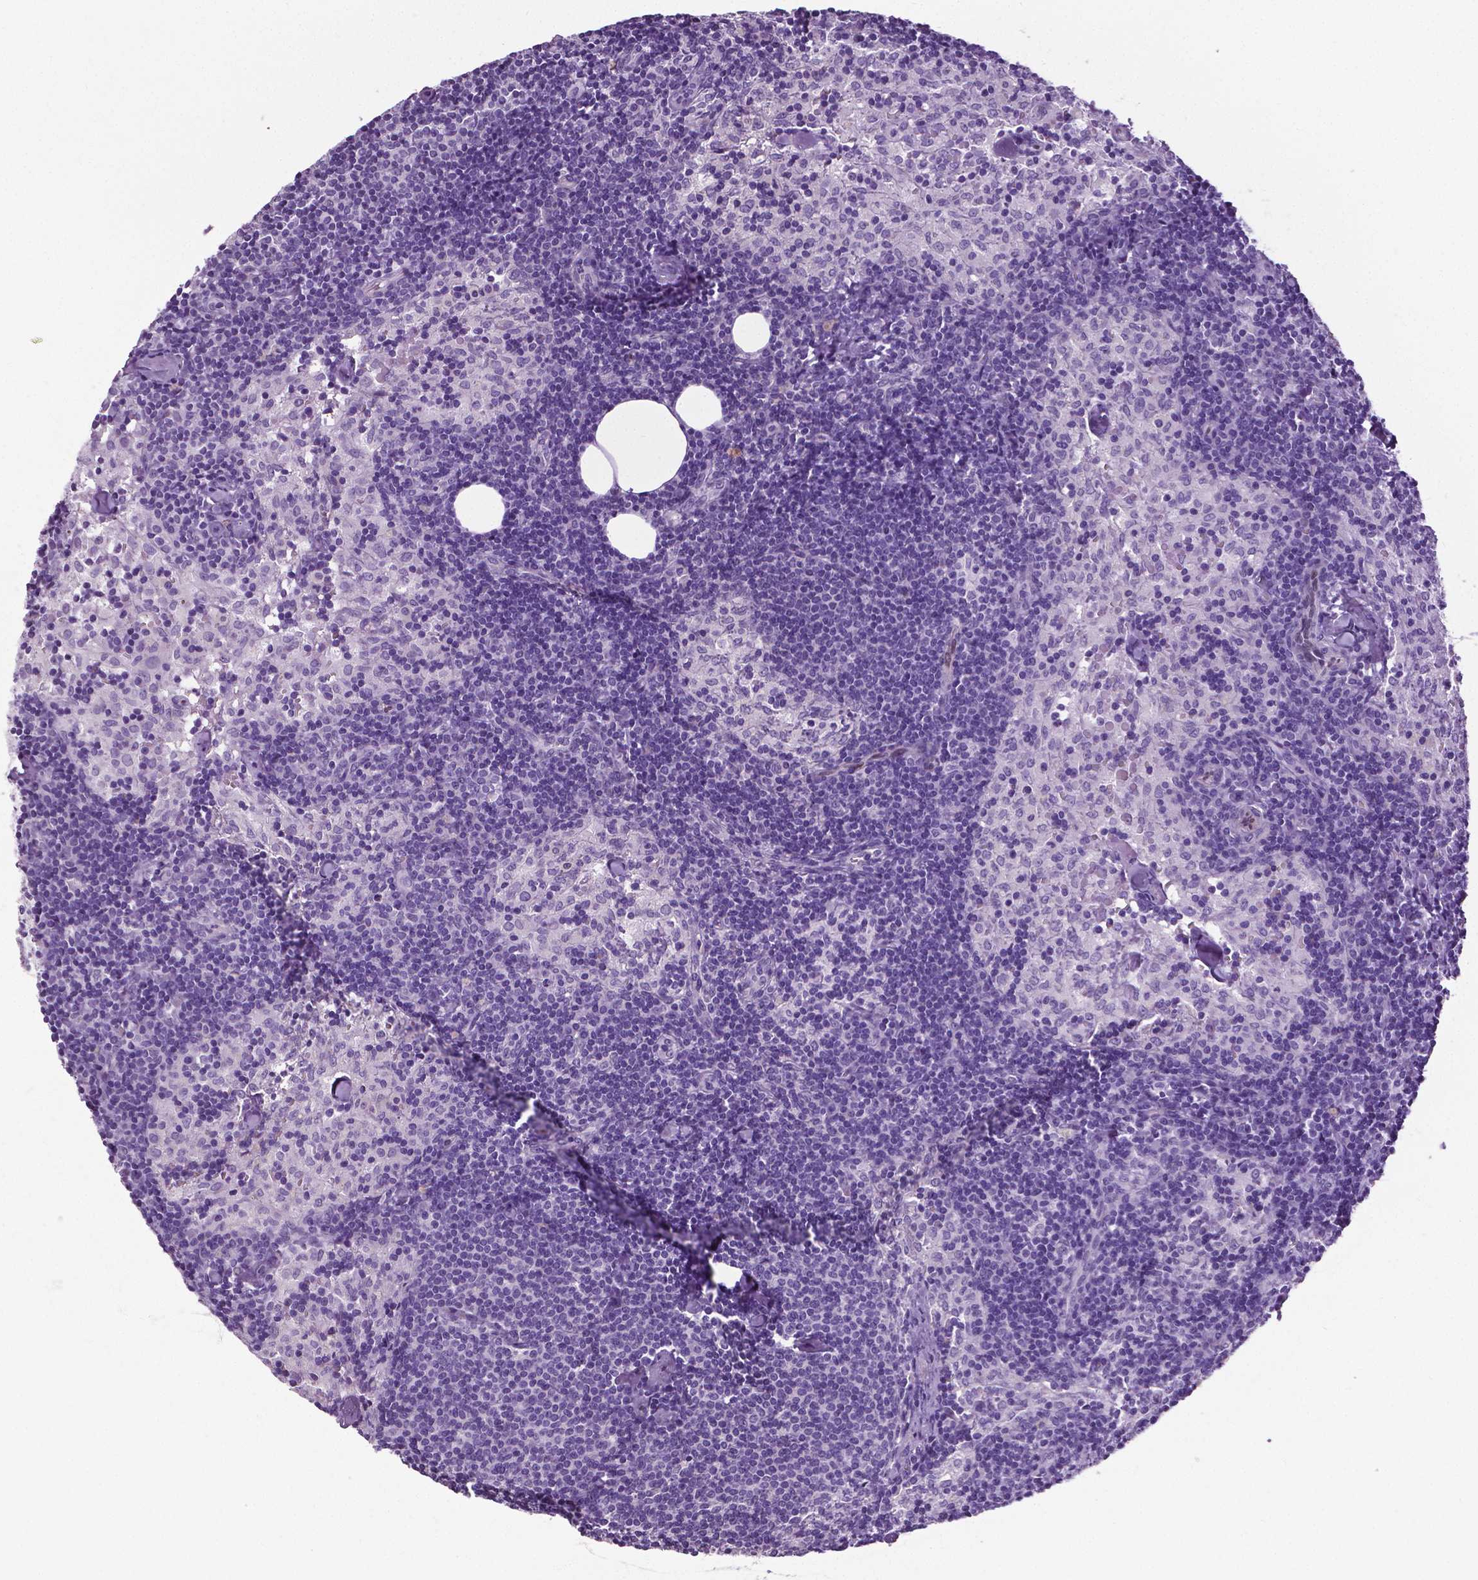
{"staining": {"intensity": "negative", "quantity": "none", "location": "none"}, "tissue": "lymph node", "cell_type": "Germinal center cells", "image_type": "normal", "snomed": [{"axis": "morphology", "description": "Normal tissue, NOS"}, {"axis": "topography", "description": "Lymph node"}], "caption": "Germinal center cells are negative for protein expression in benign human lymph node. (Brightfield microscopy of DAB (3,3'-diaminobenzidine) immunohistochemistry (IHC) at high magnification).", "gene": "PTGER3", "patient": {"sex": "female", "age": 69}}